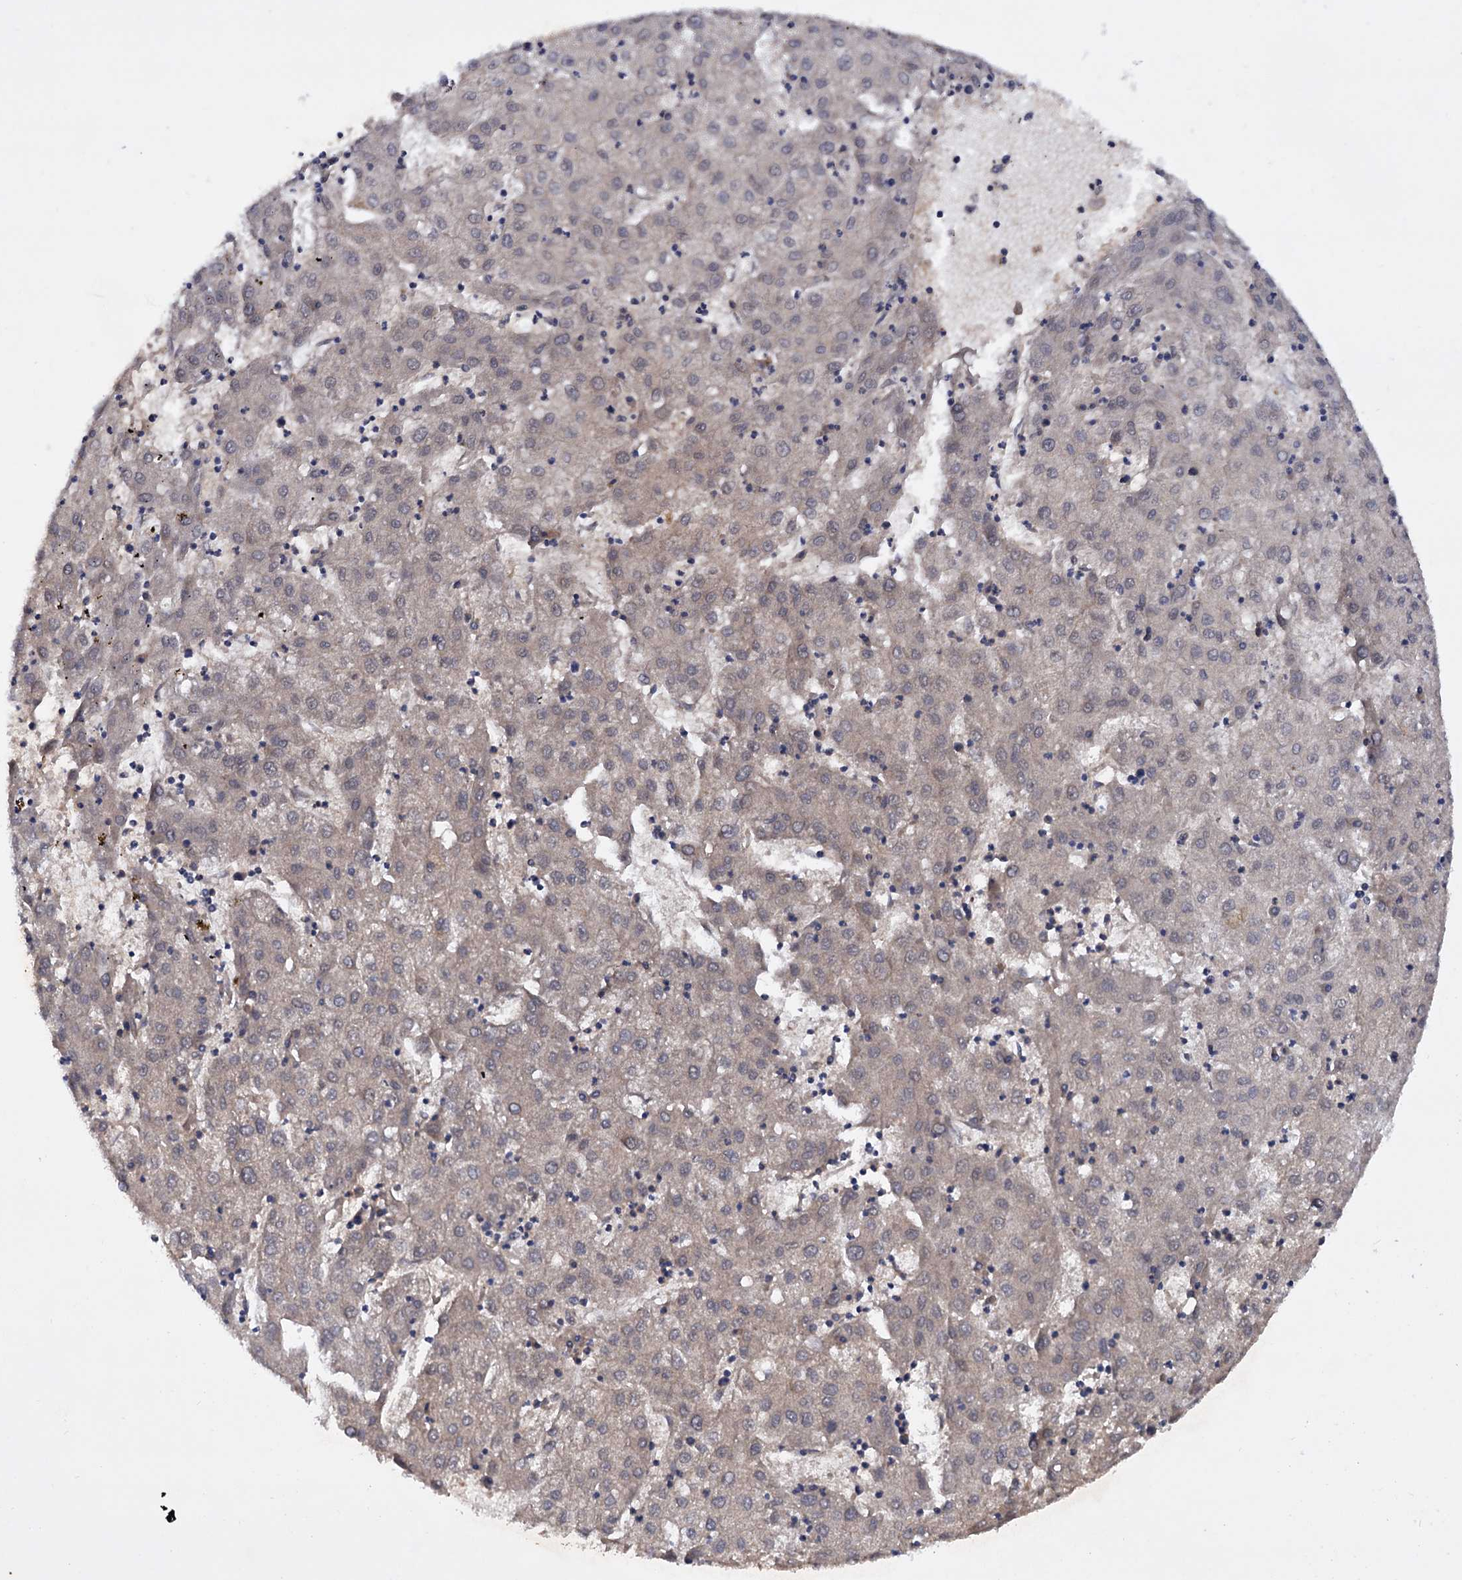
{"staining": {"intensity": "weak", "quantity": "<25%", "location": "cytoplasmic/membranous"}, "tissue": "liver cancer", "cell_type": "Tumor cells", "image_type": "cancer", "snomed": [{"axis": "morphology", "description": "Carcinoma, Hepatocellular, NOS"}, {"axis": "topography", "description": "Liver"}], "caption": "A high-resolution image shows IHC staining of liver cancer (hepatocellular carcinoma), which exhibits no significant expression in tumor cells. (DAB (3,3'-diaminobenzidine) immunohistochemistry (IHC) with hematoxylin counter stain).", "gene": "TBC1D12", "patient": {"sex": "male", "age": 72}}